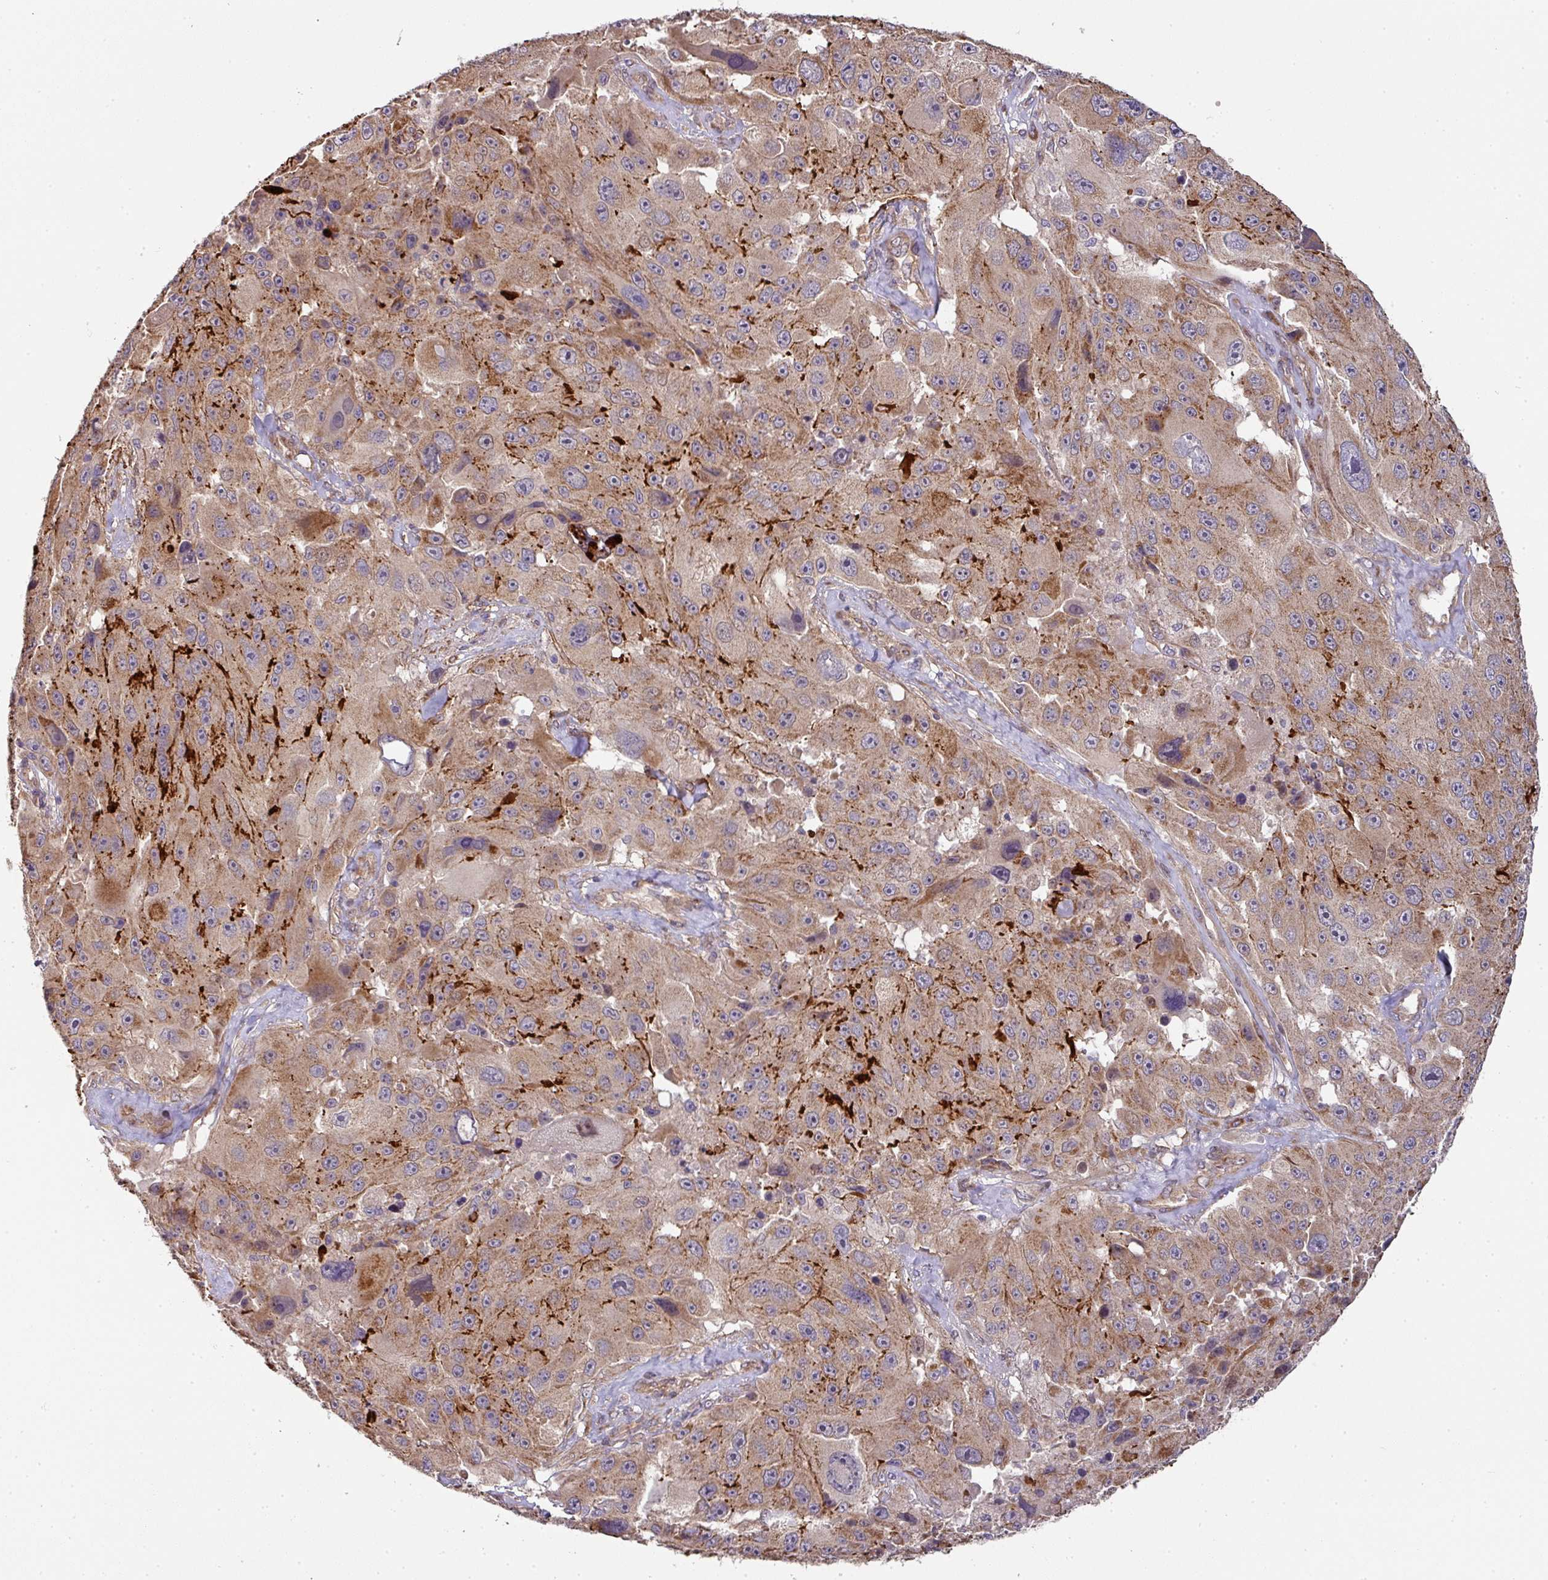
{"staining": {"intensity": "moderate", "quantity": ">75%", "location": "cytoplasmic/membranous"}, "tissue": "melanoma", "cell_type": "Tumor cells", "image_type": "cancer", "snomed": [{"axis": "morphology", "description": "Malignant melanoma, Metastatic site"}, {"axis": "topography", "description": "Lymph node"}], "caption": "High-magnification brightfield microscopy of malignant melanoma (metastatic site) stained with DAB (brown) and counterstained with hematoxylin (blue). tumor cells exhibit moderate cytoplasmic/membranous positivity is present in about>75% of cells.", "gene": "STK35", "patient": {"sex": "male", "age": 62}}